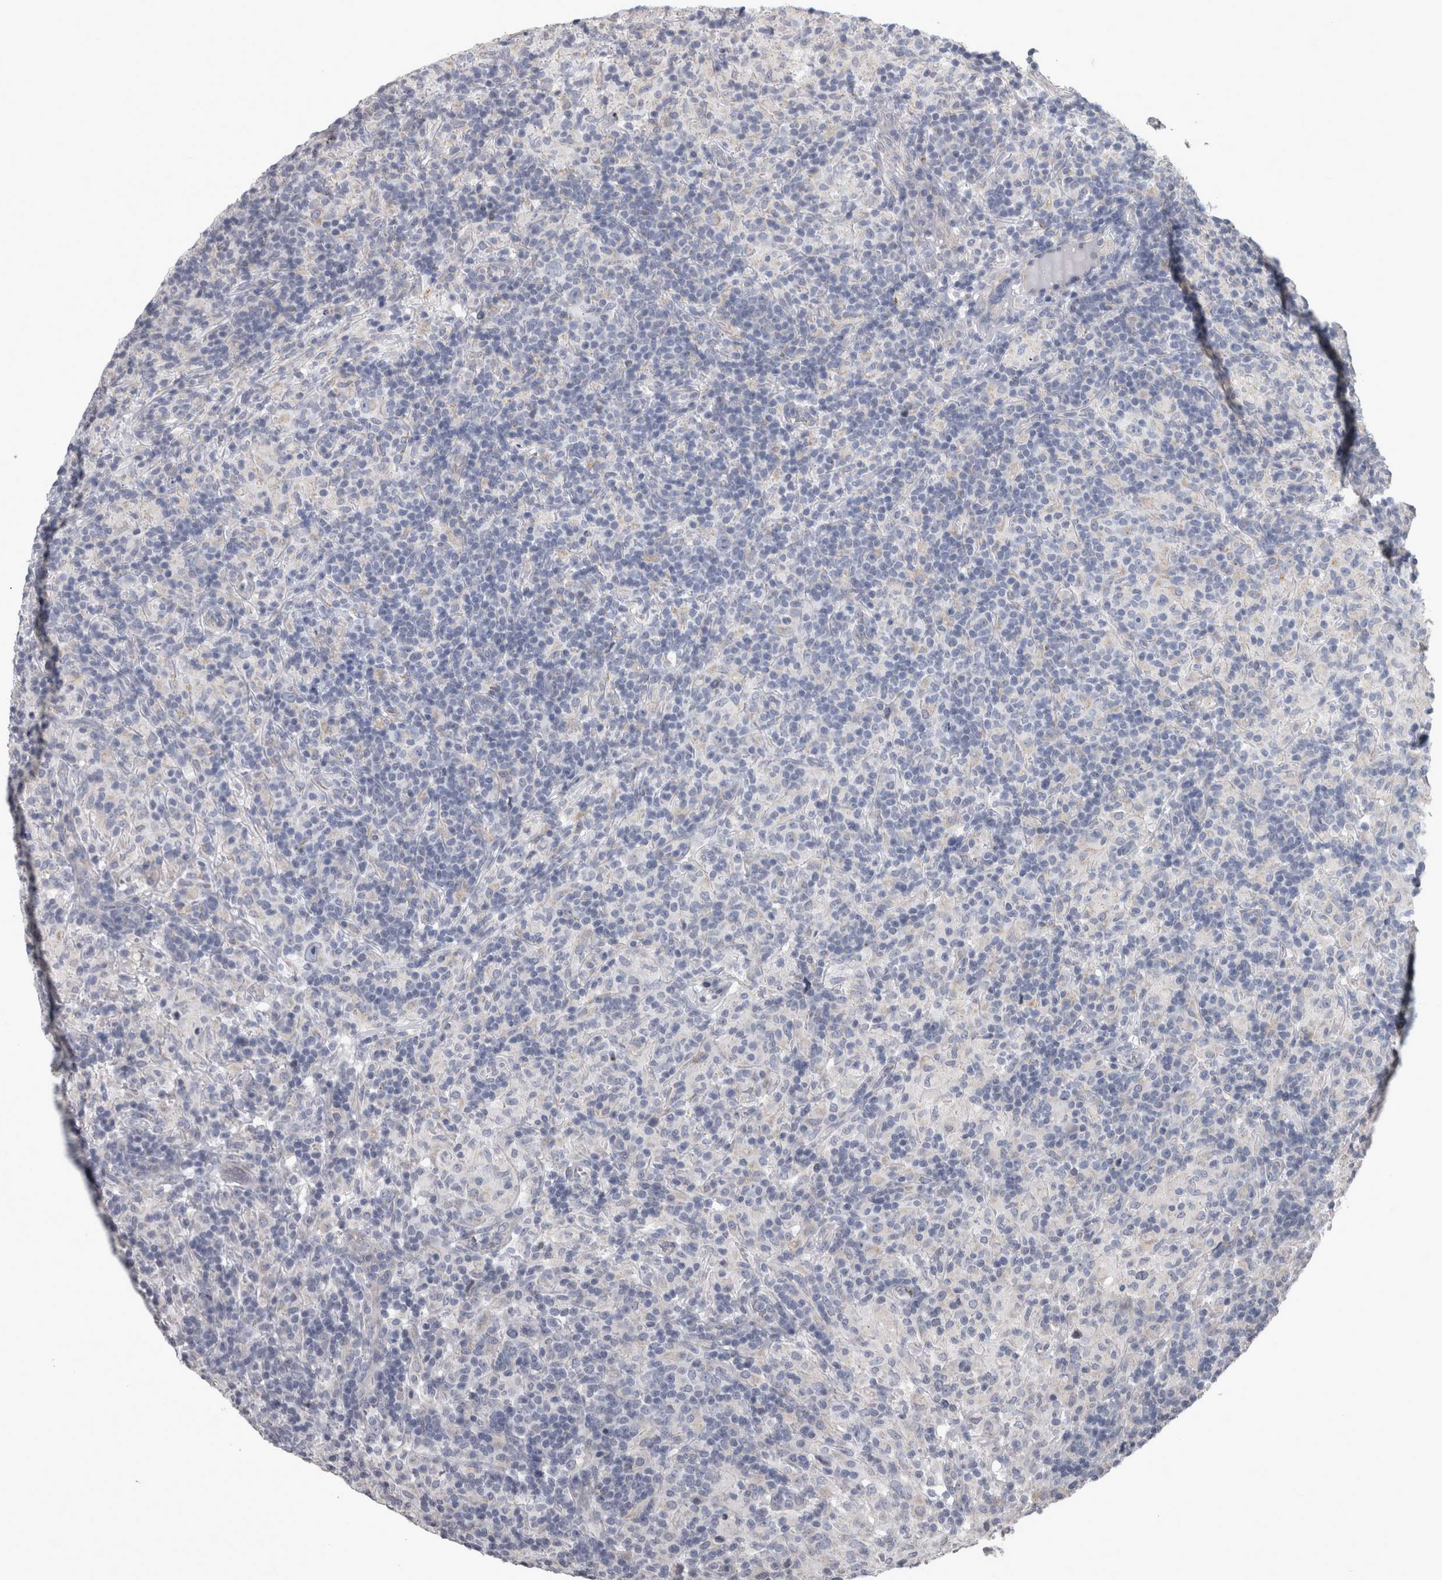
{"staining": {"intensity": "negative", "quantity": "none", "location": "none"}, "tissue": "lymphoma", "cell_type": "Tumor cells", "image_type": "cancer", "snomed": [{"axis": "morphology", "description": "Hodgkin's disease, NOS"}, {"axis": "topography", "description": "Lymph node"}], "caption": "Immunohistochemistry of human Hodgkin's disease demonstrates no staining in tumor cells. The staining is performed using DAB brown chromogen with nuclei counter-stained in using hematoxylin.", "gene": "DBT", "patient": {"sex": "male", "age": 70}}